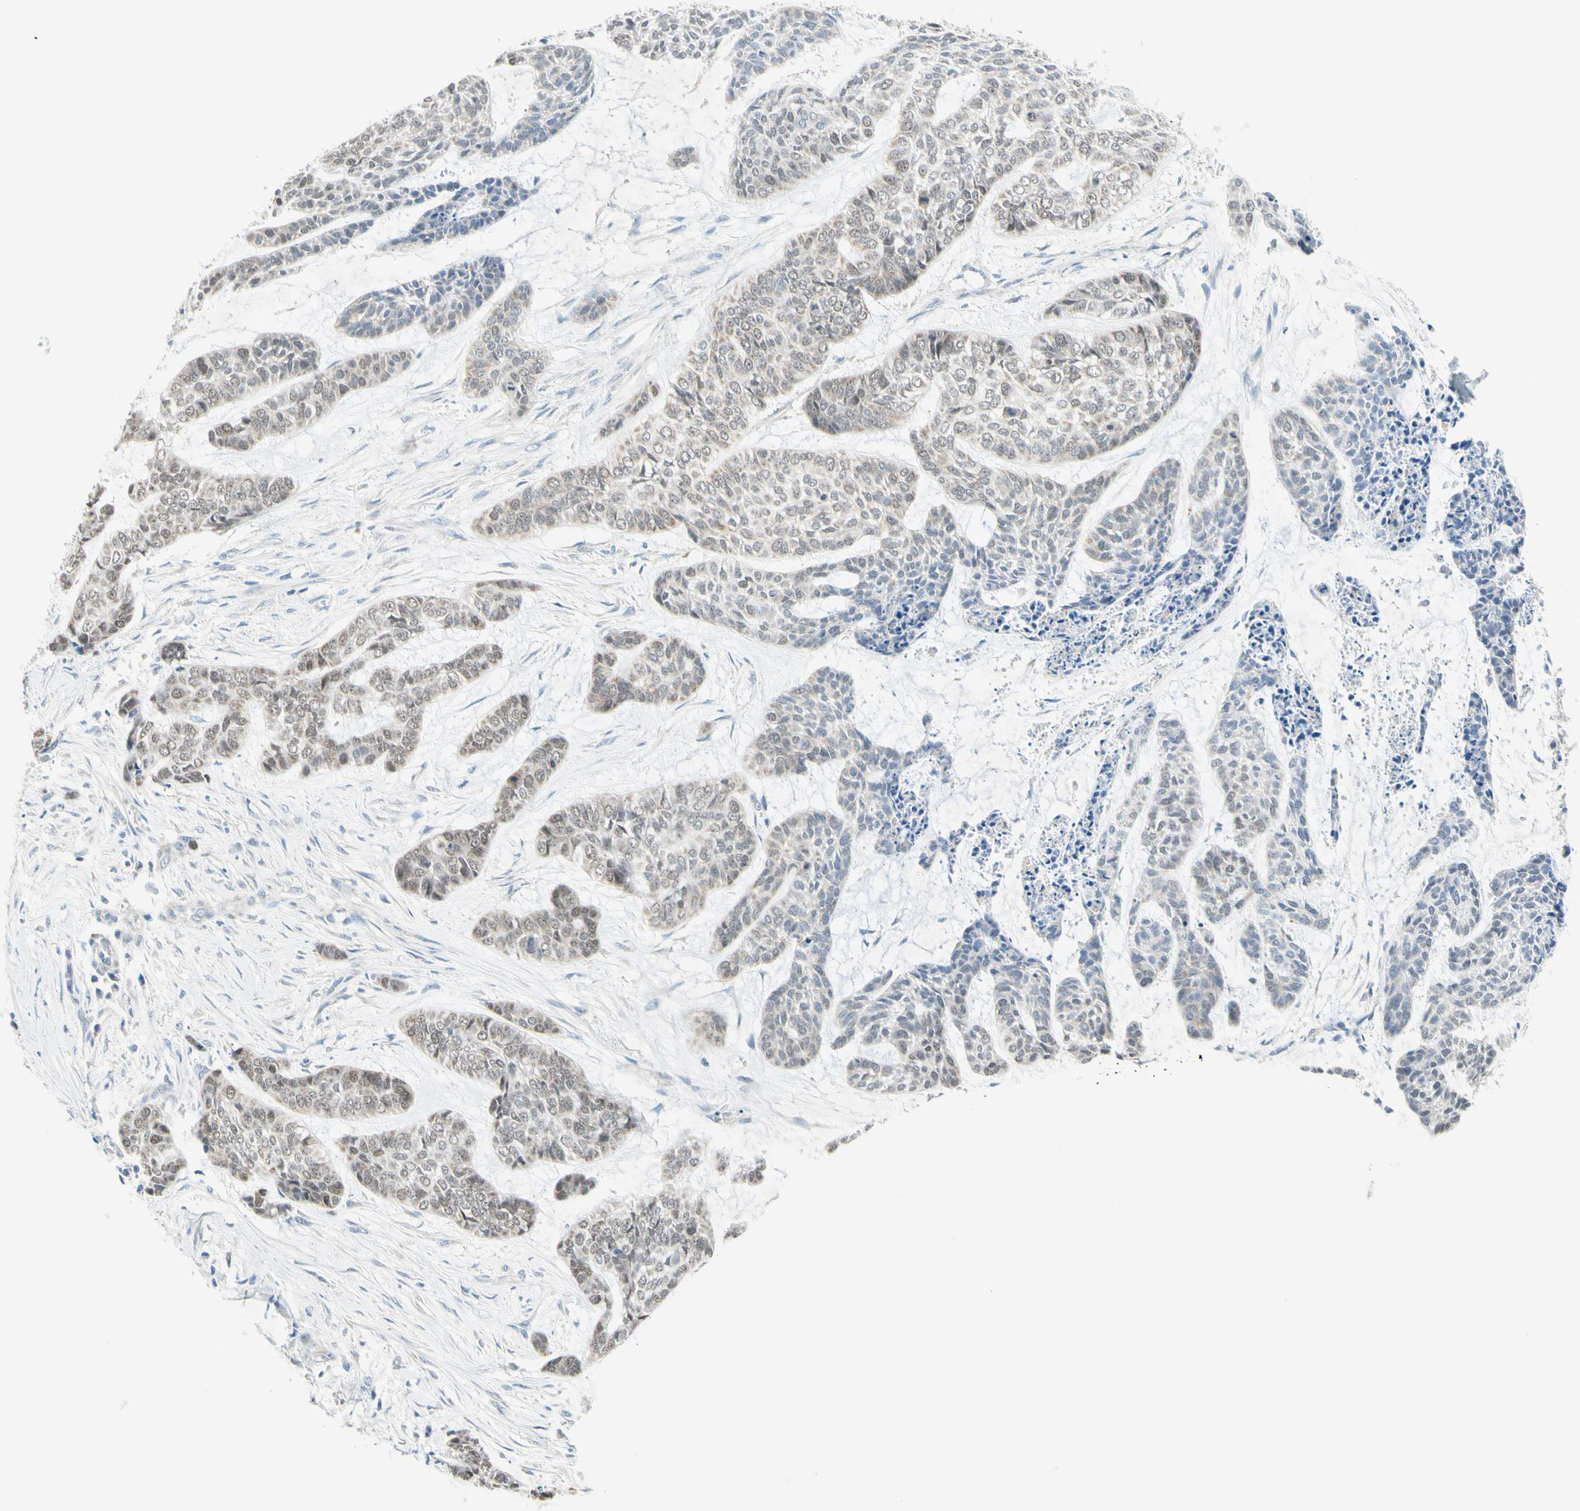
{"staining": {"intensity": "weak", "quantity": "25%-75%", "location": "cytoplasmic/membranous"}, "tissue": "skin cancer", "cell_type": "Tumor cells", "image_type": "cancer", "snomed": [{"axis": "morphology", "description": "Basal cell carcinoma"}, {"axis": "topography", "description": "Skin"}], "caption": "Immunohistochemistry (IHC) of human basal cell carcinoma (skin) demonstrates low levels of weak cytoplasmic/membranous positivity in about 25%-75% of tumor cells.", "gene": "MFF", "patient": {"sex": "female", "age": 64}}